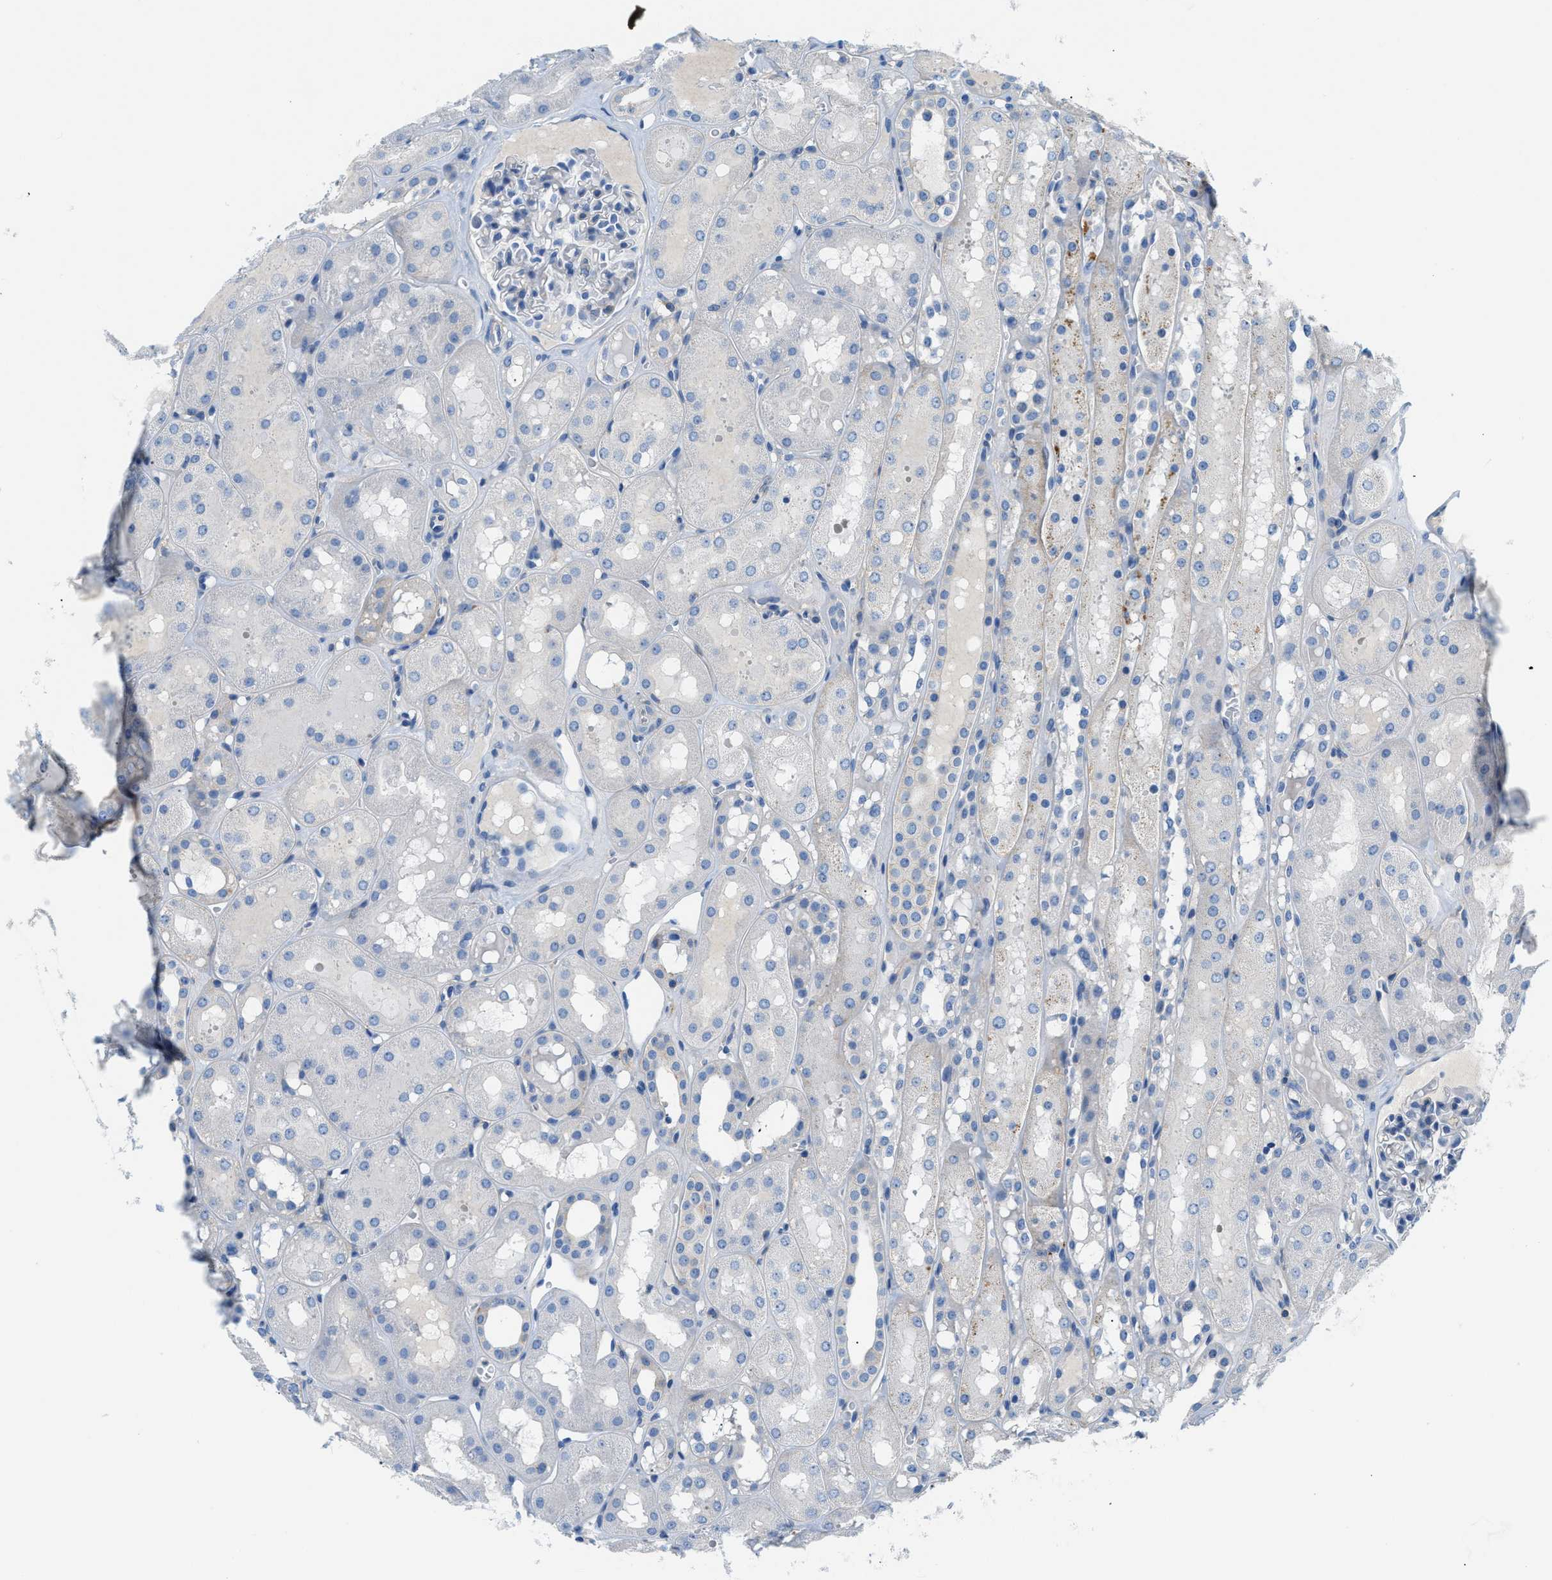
{"staining": {"intensity": "negative", "quantity": "none", "location": "none"}, "tissue": "kidney", "cell_type": "Cells in glomeruli", "image_type": "normal", "snomed": [{"axis": "morphology", "description": "Normal tissue, NOS"}, {"axis": "topography", "description": "Kidney"}, {"axis": "topography", "description": "Urinary bladder"}], "caption": "Cells in glomeruli show no significant protein staining in benign kidney. (IHC, brightfield microscopy, high magnification).", "gene": "ORAI1", "patient": {"sex": "male", "age": 16}}